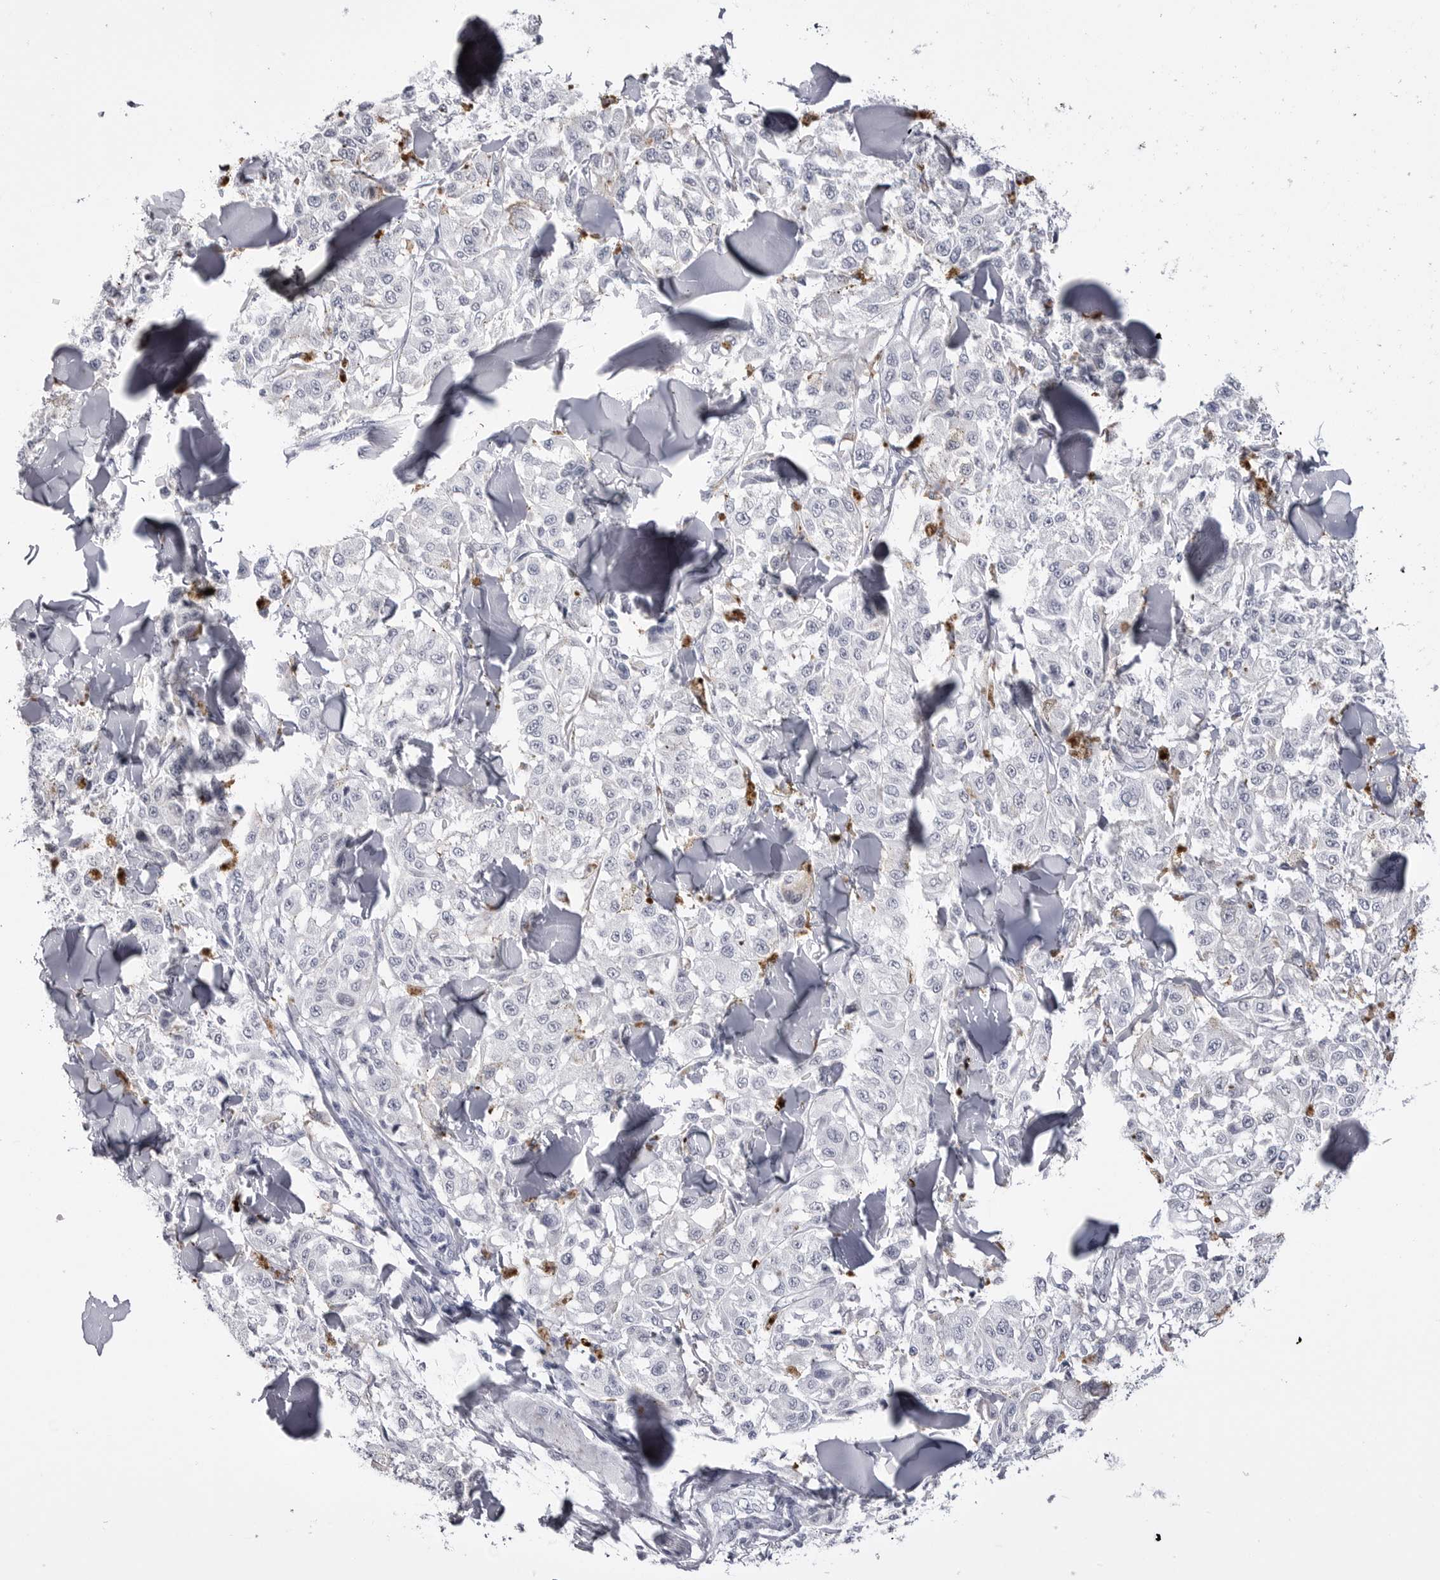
{"staining": {"intensity": "negative", "quantity": "none", "location": "none"}, "tissue": "melanoma", "cell_type": "Tumor cells", "image_type": "cancer", "snomed": [{"axis": "morphology", "description": "Malignant melanoma, NOS"}, {"axis": "topography", "description": "Skin"}], "caption": "A high-resolution image shows IHC staining of malignant melanoma, which shows no significant staining in tumor cells.", "gene": "COL26A1", "patient": {"sex": "female", "age": 64}}